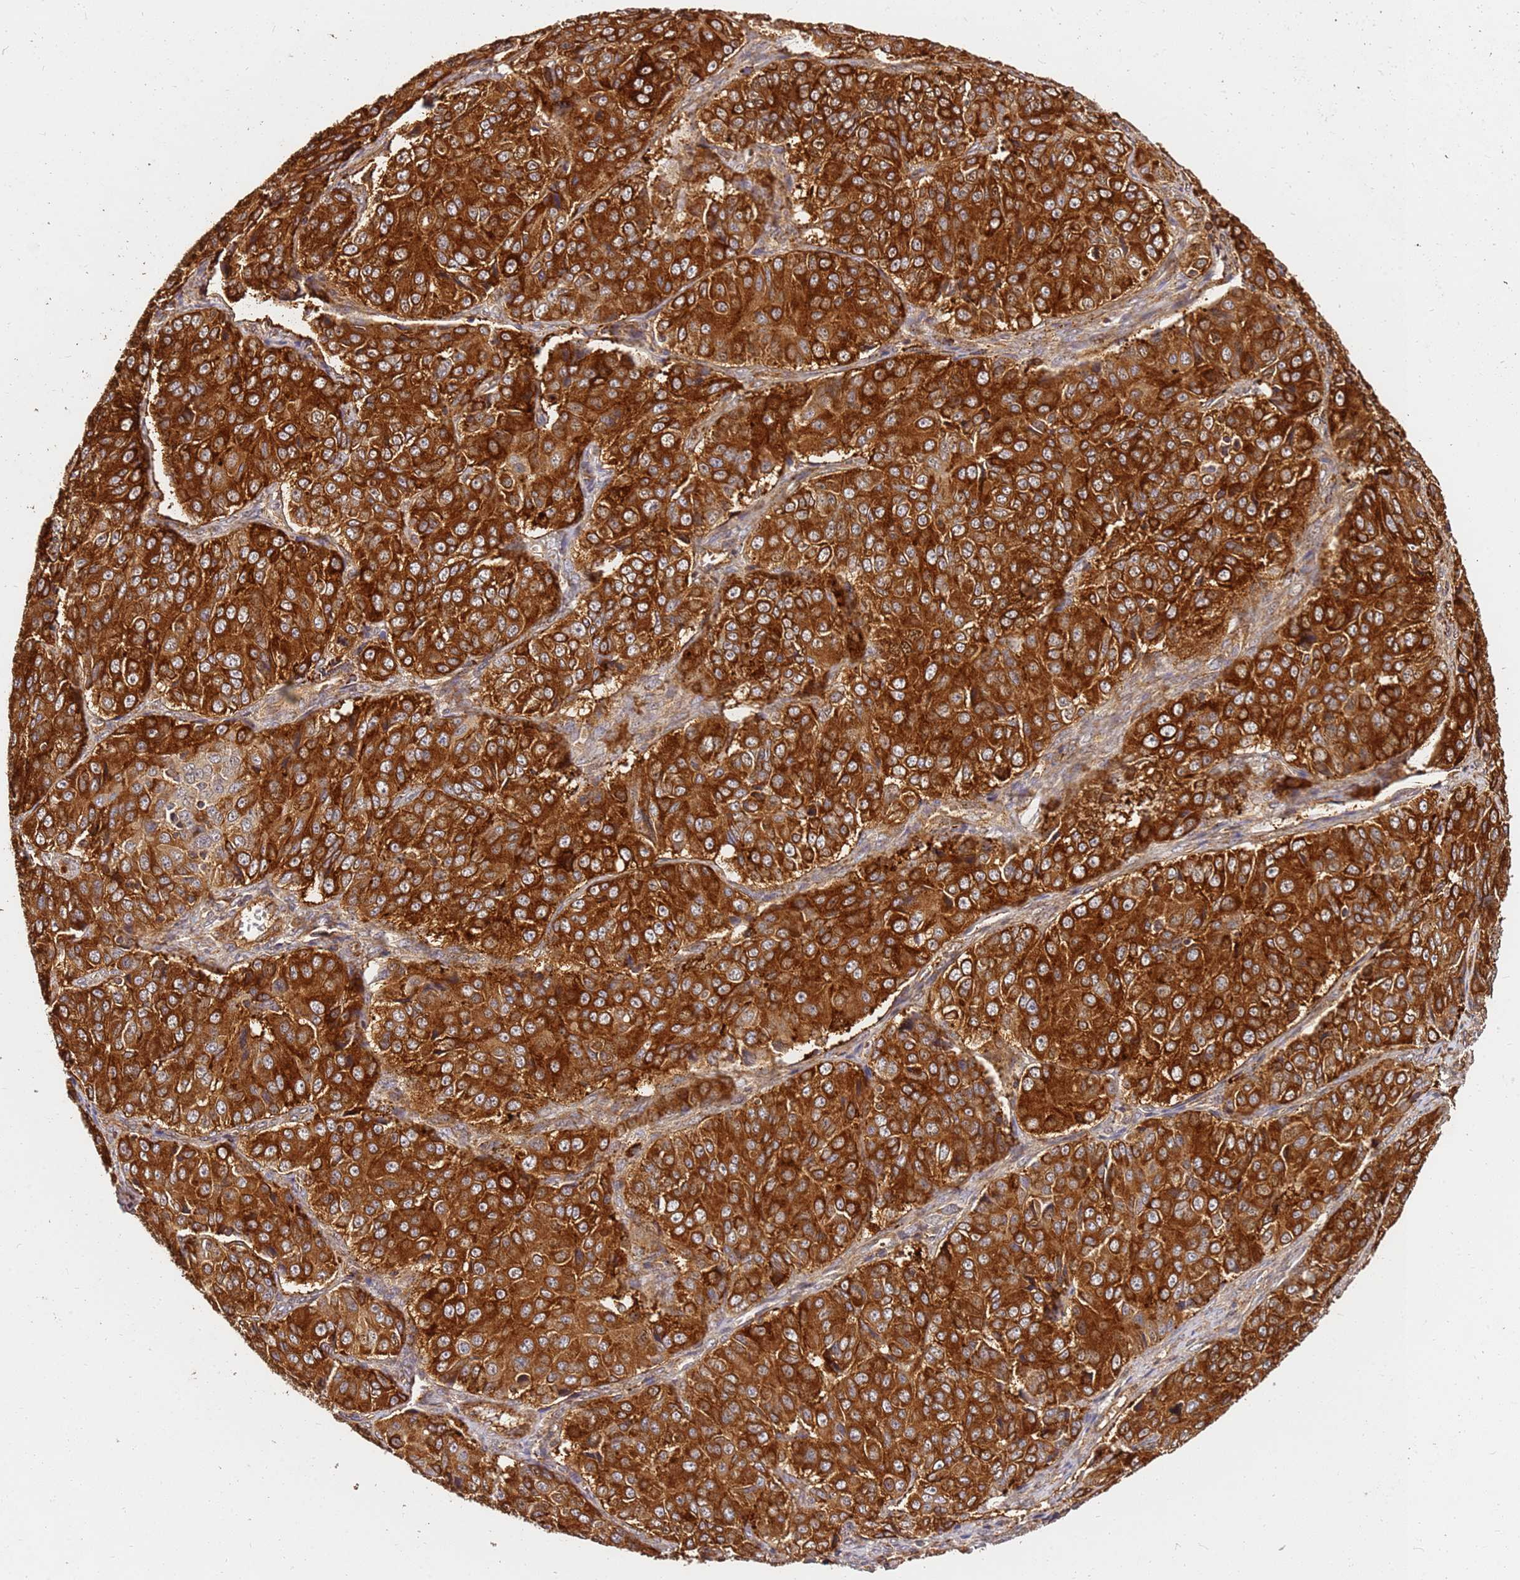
{"staining": {"intensity": "strong", "quantity": ">75%", "location": "cytoplasmic/membranous"}, "tissue": "ovarian cancer", "cell_type": "Tumor cells", "image_type": "cancer", "snomed": [{"axis": "morphology", "description": "Carcinoma, endometroid"}, {"axis": "topography", "description": "Ovary"}], "caption": "Protein expression by immunohistochemistry (IHC) reveals strong cytoplasmic/membranous staining in about >75% of tumor cells in ovarian cancer (endometroid carcinoma). The protein of interest is stained brown, and the nuclei are stained in blue (DAB IHC with brightfield microscopy, high magnification).", "gene": "DVL3", "patient": {"sex": "female", "age": 51}}